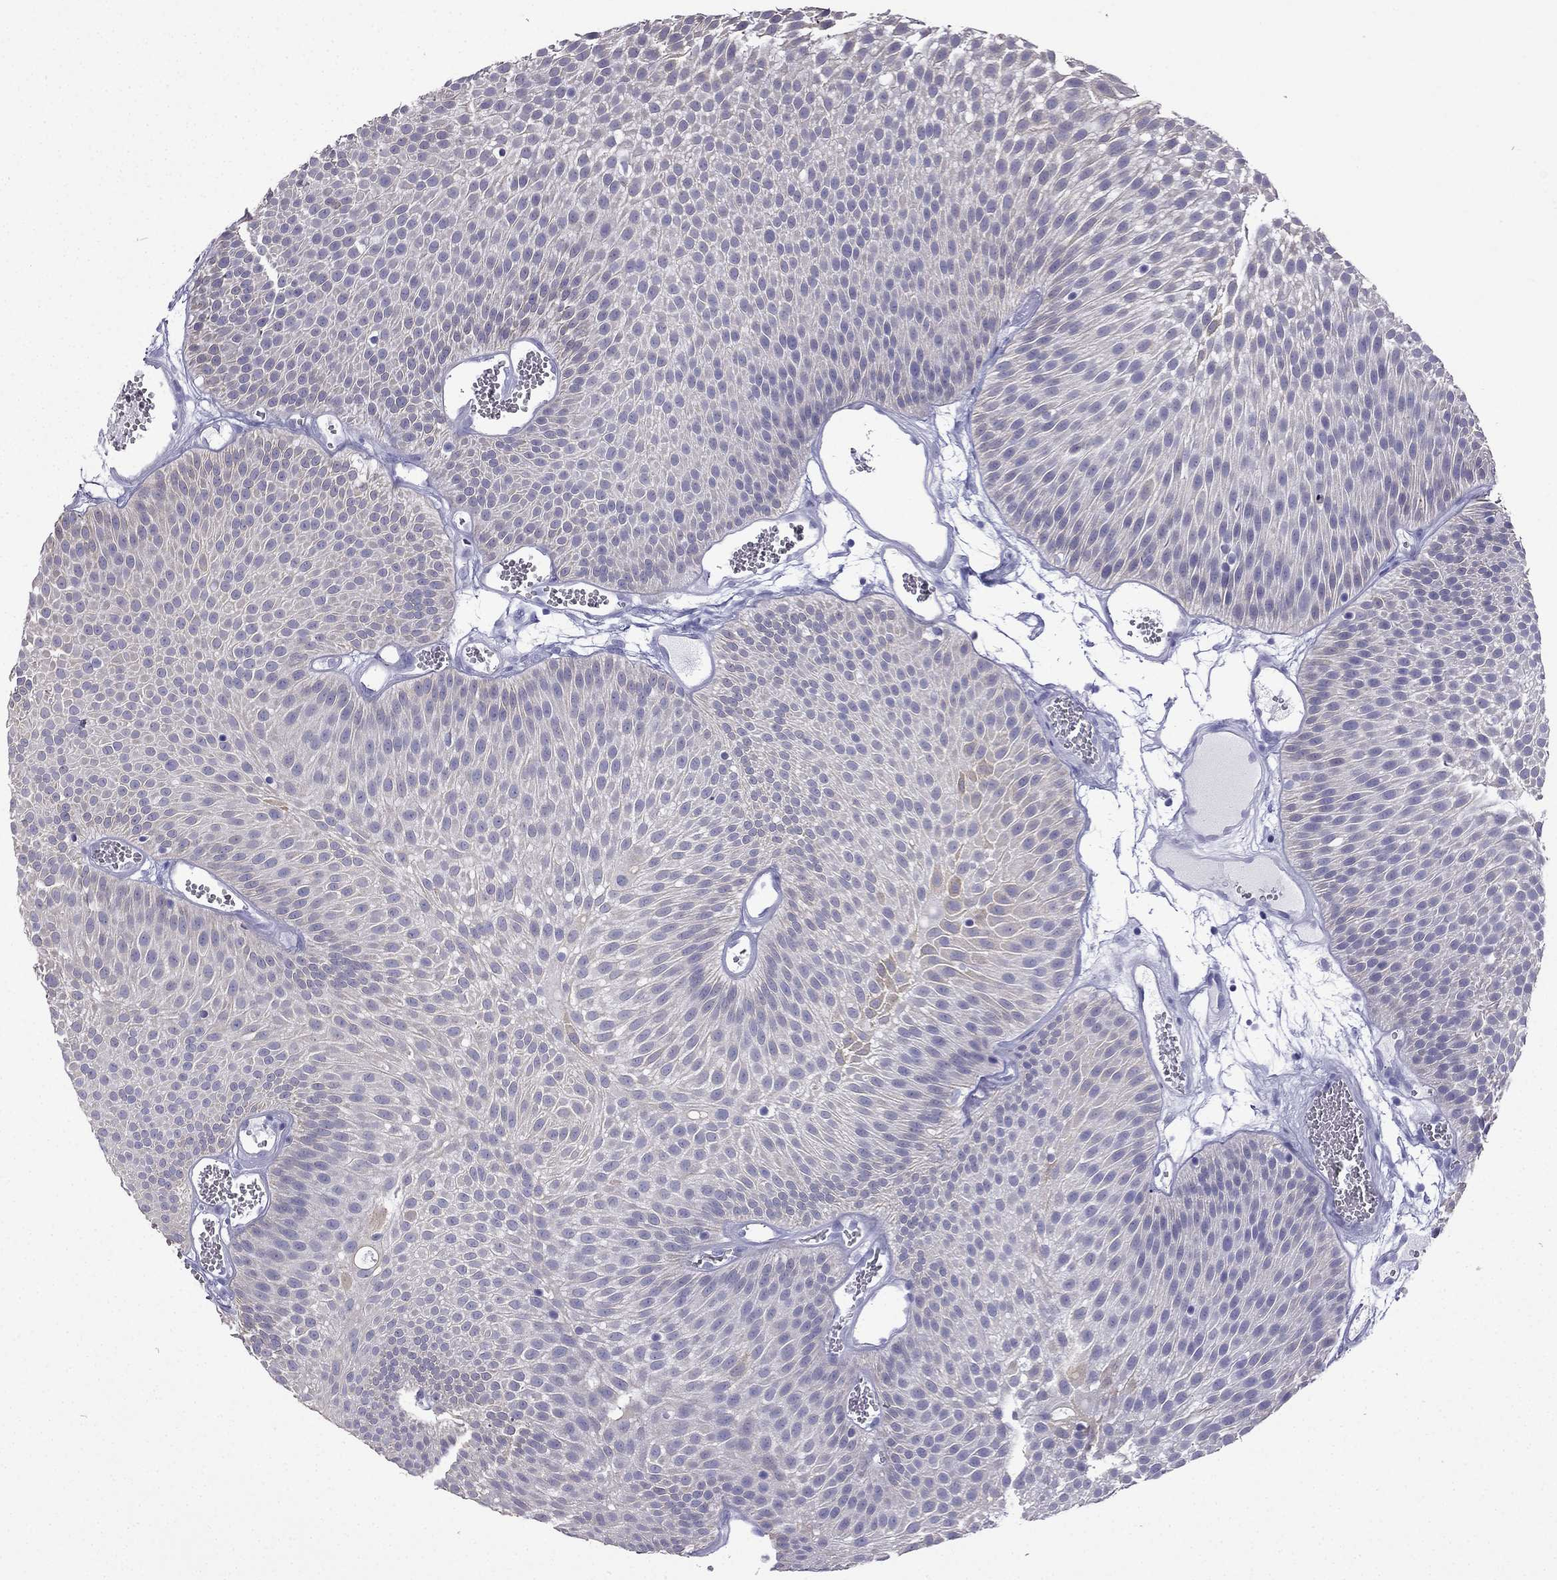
{"staining": {"intensity": "weak", "quantity": "<25%", "location": "cytoplasmic/membranous"}, "tissue": "urothelial cancer", "cell_type": "Tumor cells", "image_type": "cancer", "snomed": [{"axis": "morphology", "description": "Urothelial carcinoma, Low grade"}, {"axis": "topography", "description": "Urinary bladder"}], "caption": "This image is of urothelial carcinoma (low-grade) stained with immunohistochemistry (IHC) to label a protein in brown with the nuclei are counter-stained blue. There is no expression in tumor cells.", "gene": "GJA8", "patient": {"sex": "male", "age": 52}}